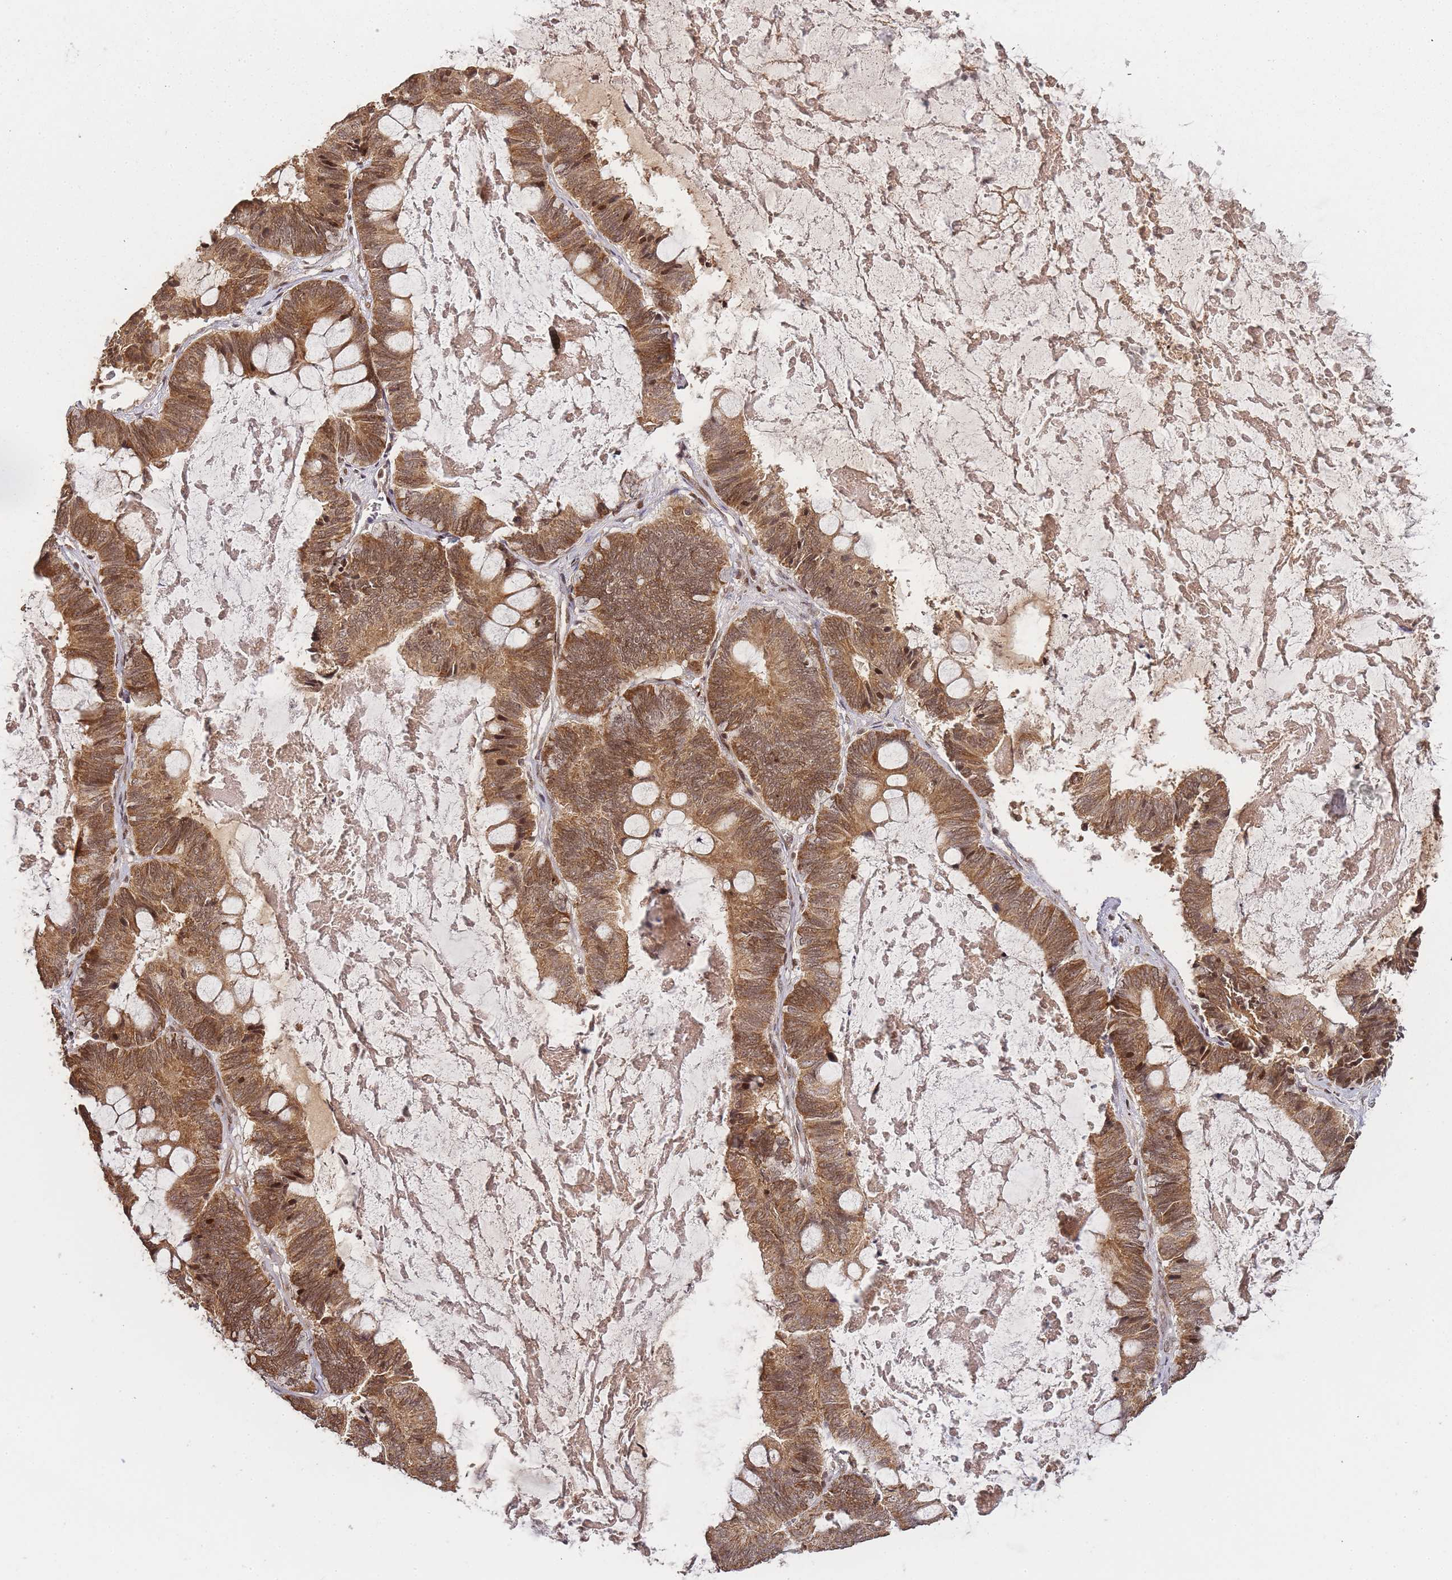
{"staining": {"intensity": "moderate", "quantity": ">75%", "location": "cytoplasmic/membranous,nuclear"}, "tissue": "ovarian cancer", "cell_type": "Tumor cells", "image_type": "cancer", "snomed": [{"axis": "morphology", "description": "Cystadenocarcinoma, mucinous, NOS"}, {"axis": "topography", "description": "Ovary"}], "caption": "Mucinous cystadenocarcinoma (ovarian) tissue demonstrates moderate cytoplasmic/membranous and nuclear positivity in about >75% of tumor cells, visualized by immunohistochemistry. (DAB IHC, brown staining for protein, blue staining for nuclei).", "gene": "ZNF497", "patient": {"sex": "female", "age": 61}}